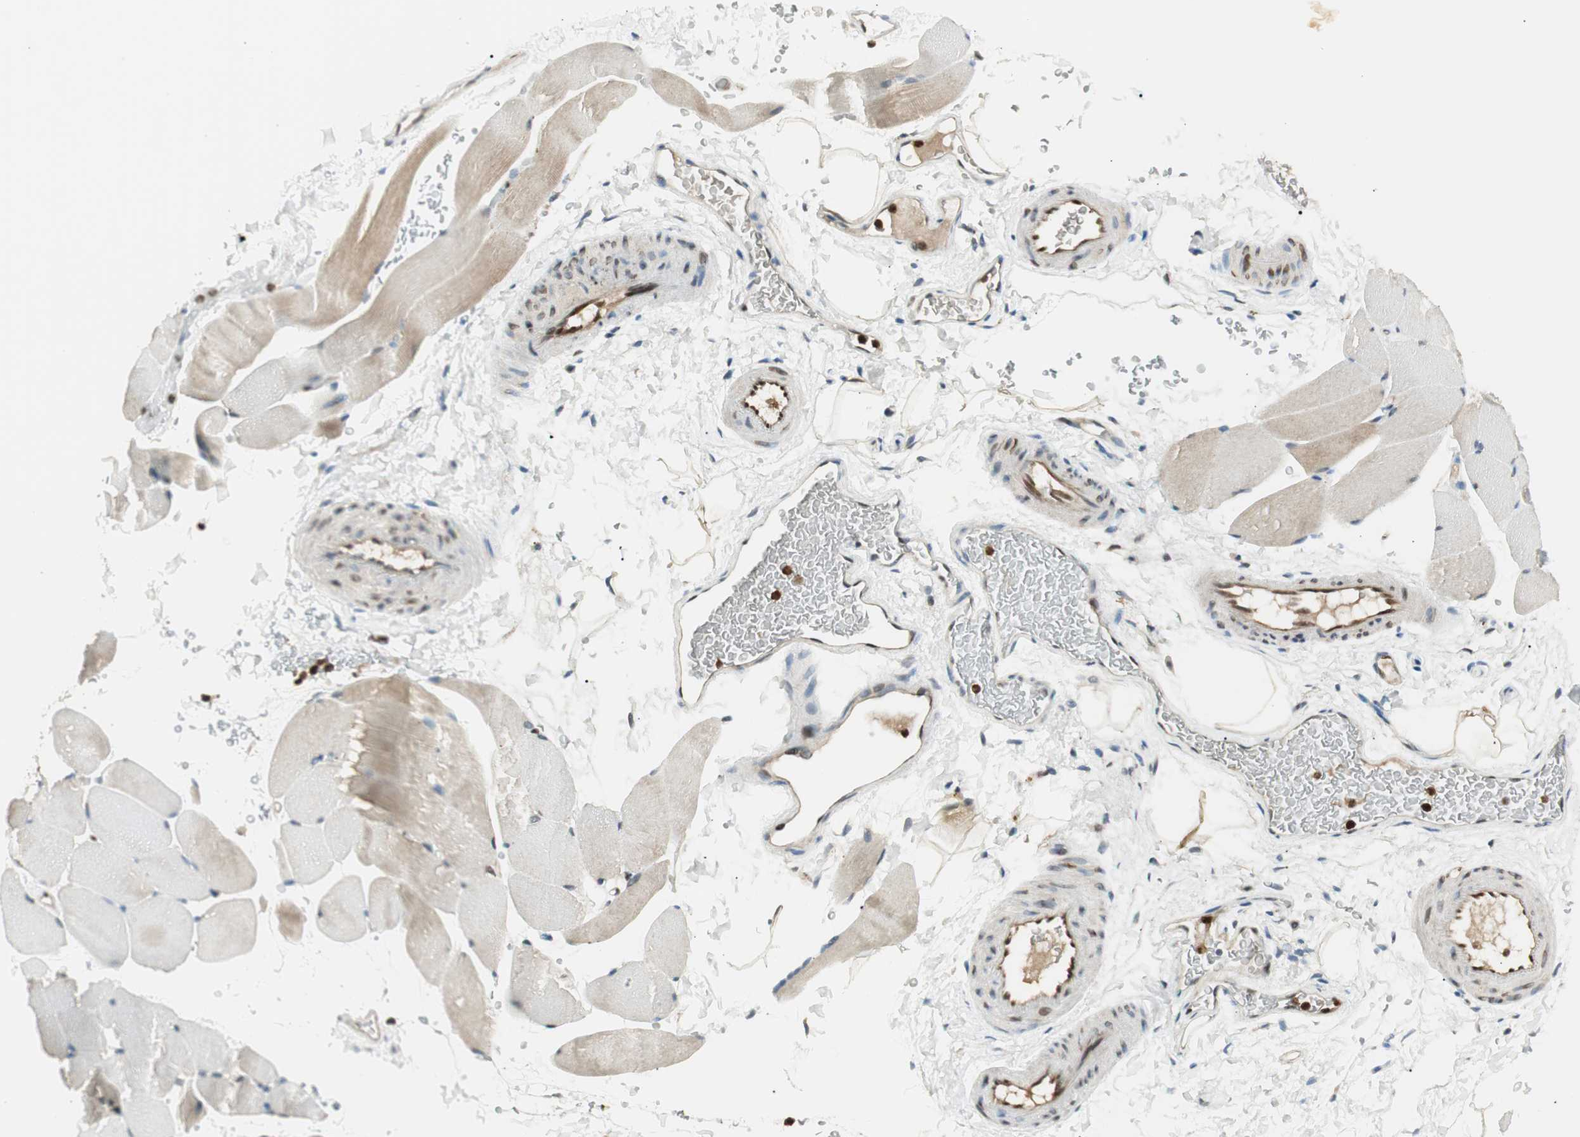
{"staining": {"intensity": "weak", "quantity": "25%-75%", "location": "cytoplasmic/membranous"}, "tissue": "skeletal muscle", "cell_type": "Myocytes", "image_type": "normal", "snomed": [{"axis": "morphology", "description": "Normal tissue, NOS"}, {"axis": "topography", "description": "Skeletal muscle"}, {"axis": "topography", "description": "Parathyroid gland"}], "caption": "Immunohistochemical staining of benign human skeletal muscle reveals 25%-75% levels of weak cytoplasmic/membranous protein expression in about 25%-75% of myocytes. (brown staining indicates protein expression, while blue staining denotes nuclei).", "gene": "LTA4H", "patient": {"sex": "female", "age": 37}}